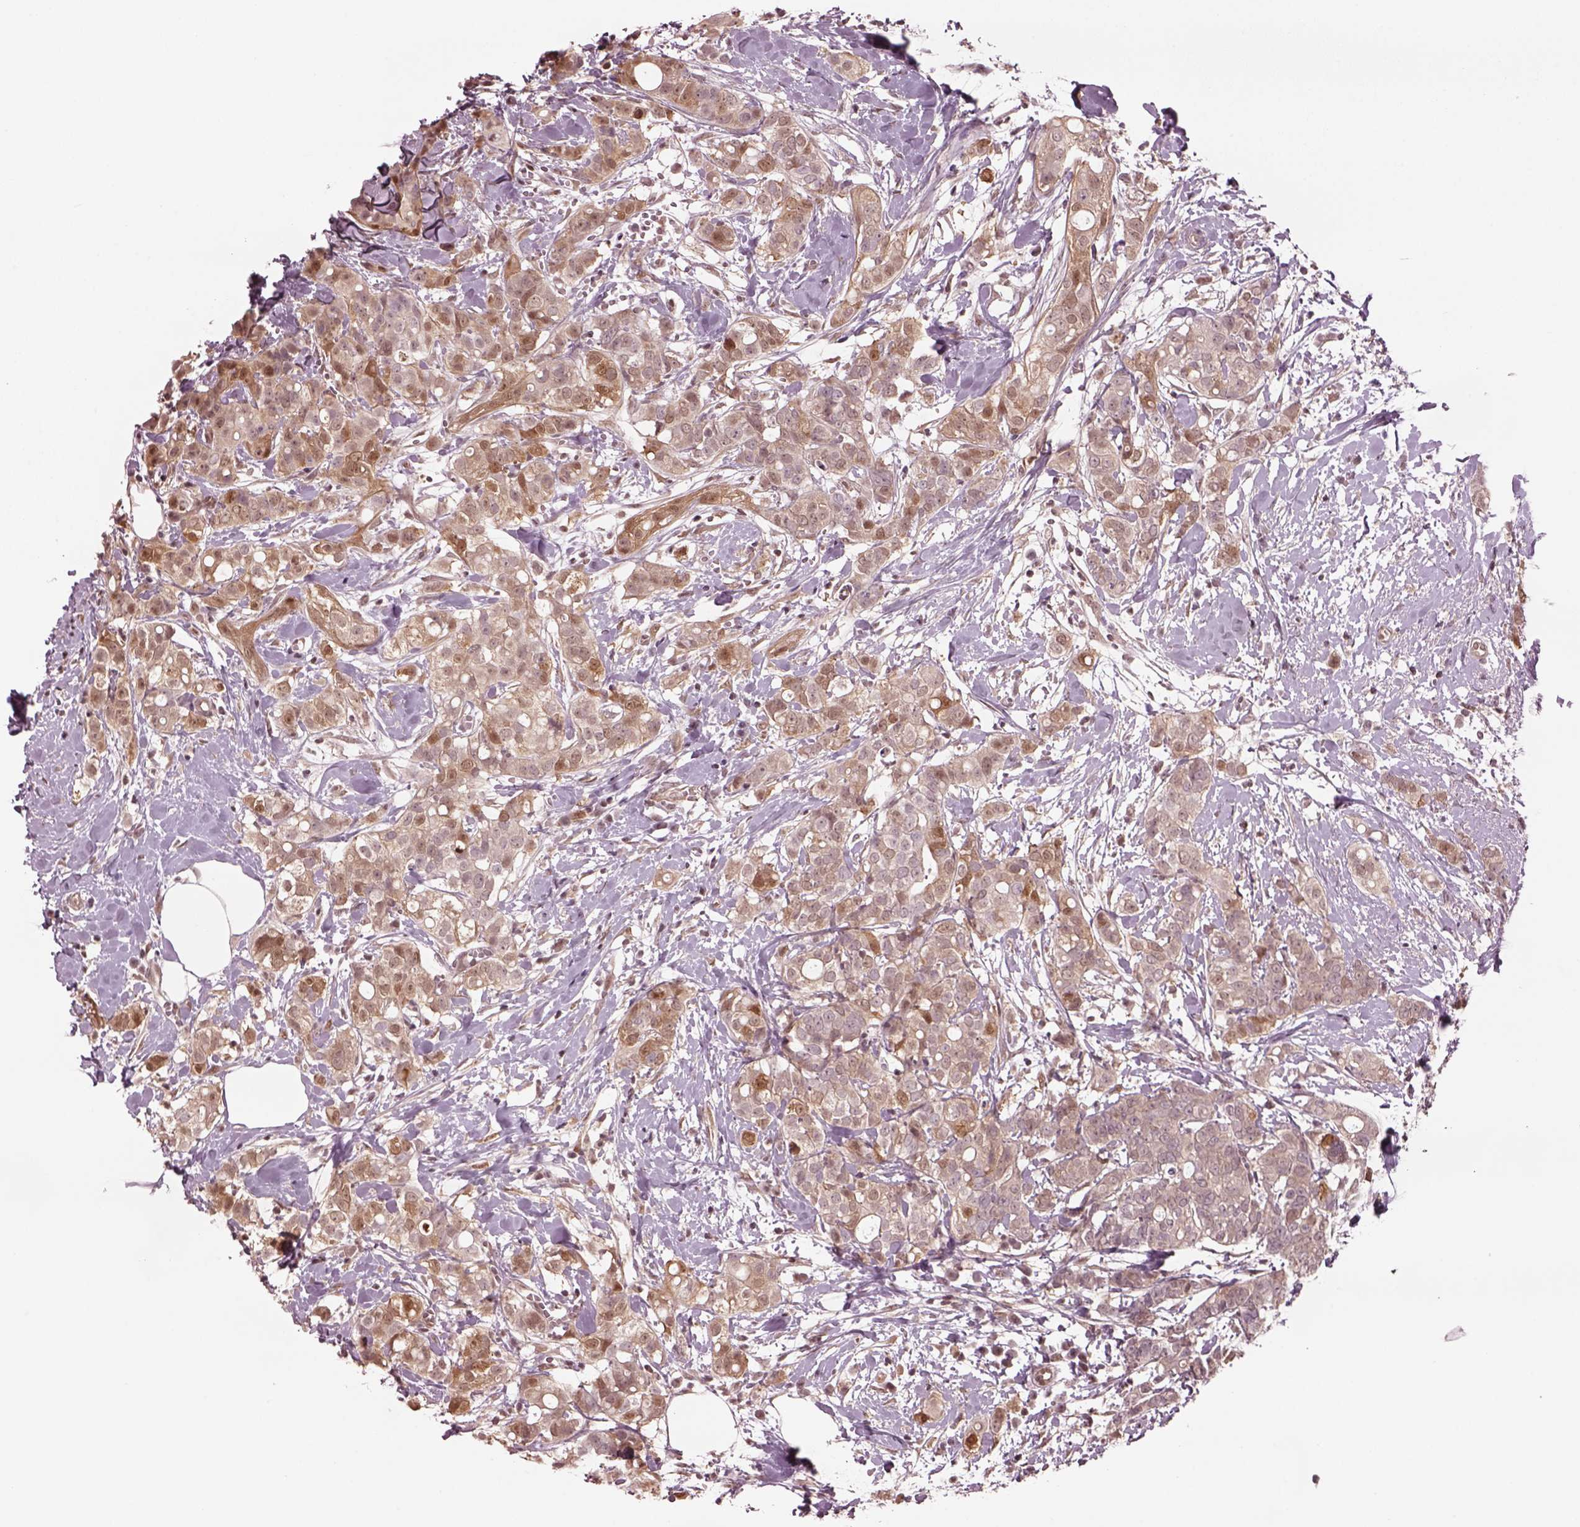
{"staining": {"intensity": "moderate", "quantity": "25%-75%", "location": "cytoplasmic/membranous,nuclear"}, "tissue": "breast cancer", "cell_type": "Tumor cells", "image_type": "cancer", "snomed": [{"axis": "morphology", "description": "Duct carcinoma"}, {"axis": "topography", "description": "Breast"}], "caption": "Human breast cancer (infiltrating ductal carcinoma) stained for a protein (brown) shows moderate cytoplasmic/membranous and nuclear positive expression in approximately 25%-75% of tumor cells.", "gene": "SRI", "patient": {"sex": "female", "age": 40}}